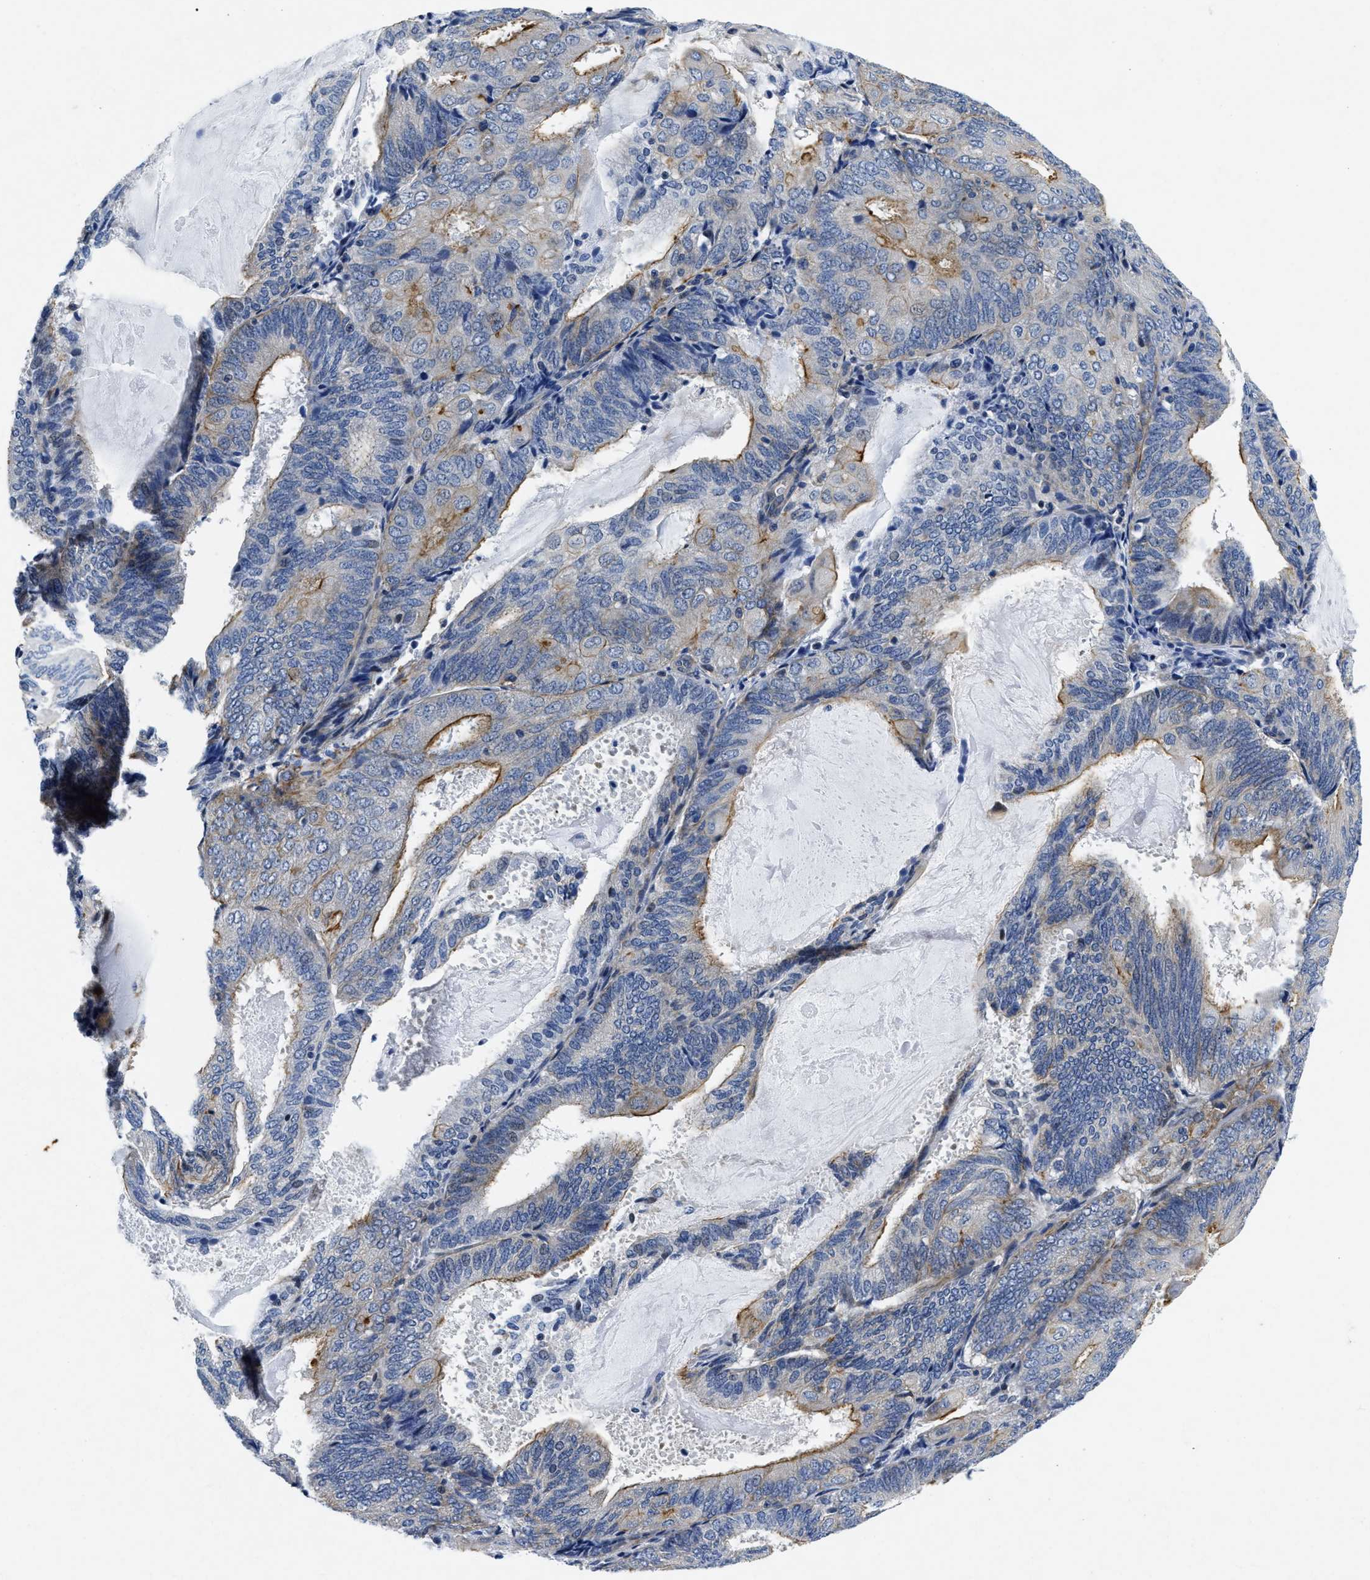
{"staining": {"intensity": "moderate", "quantity": "<25%", "location": "cytoplasmic/membranous"}, "tissue": "endometrial cancer", "cell_type": "Tumor cells", "image_type": "cancer", "snomed": [{"axis": "morphology", "description": "Adenocarcinoma, NOS"}, {"axis": "topography", "description": "Endometrium"}], "caption": "A brown stain labels moderate cytoplasmic/membranous positivity of a protein in endometrial cancer tumor cells.", "gene": "LAD1", "patient": {"sex": "female", "age": 81}}